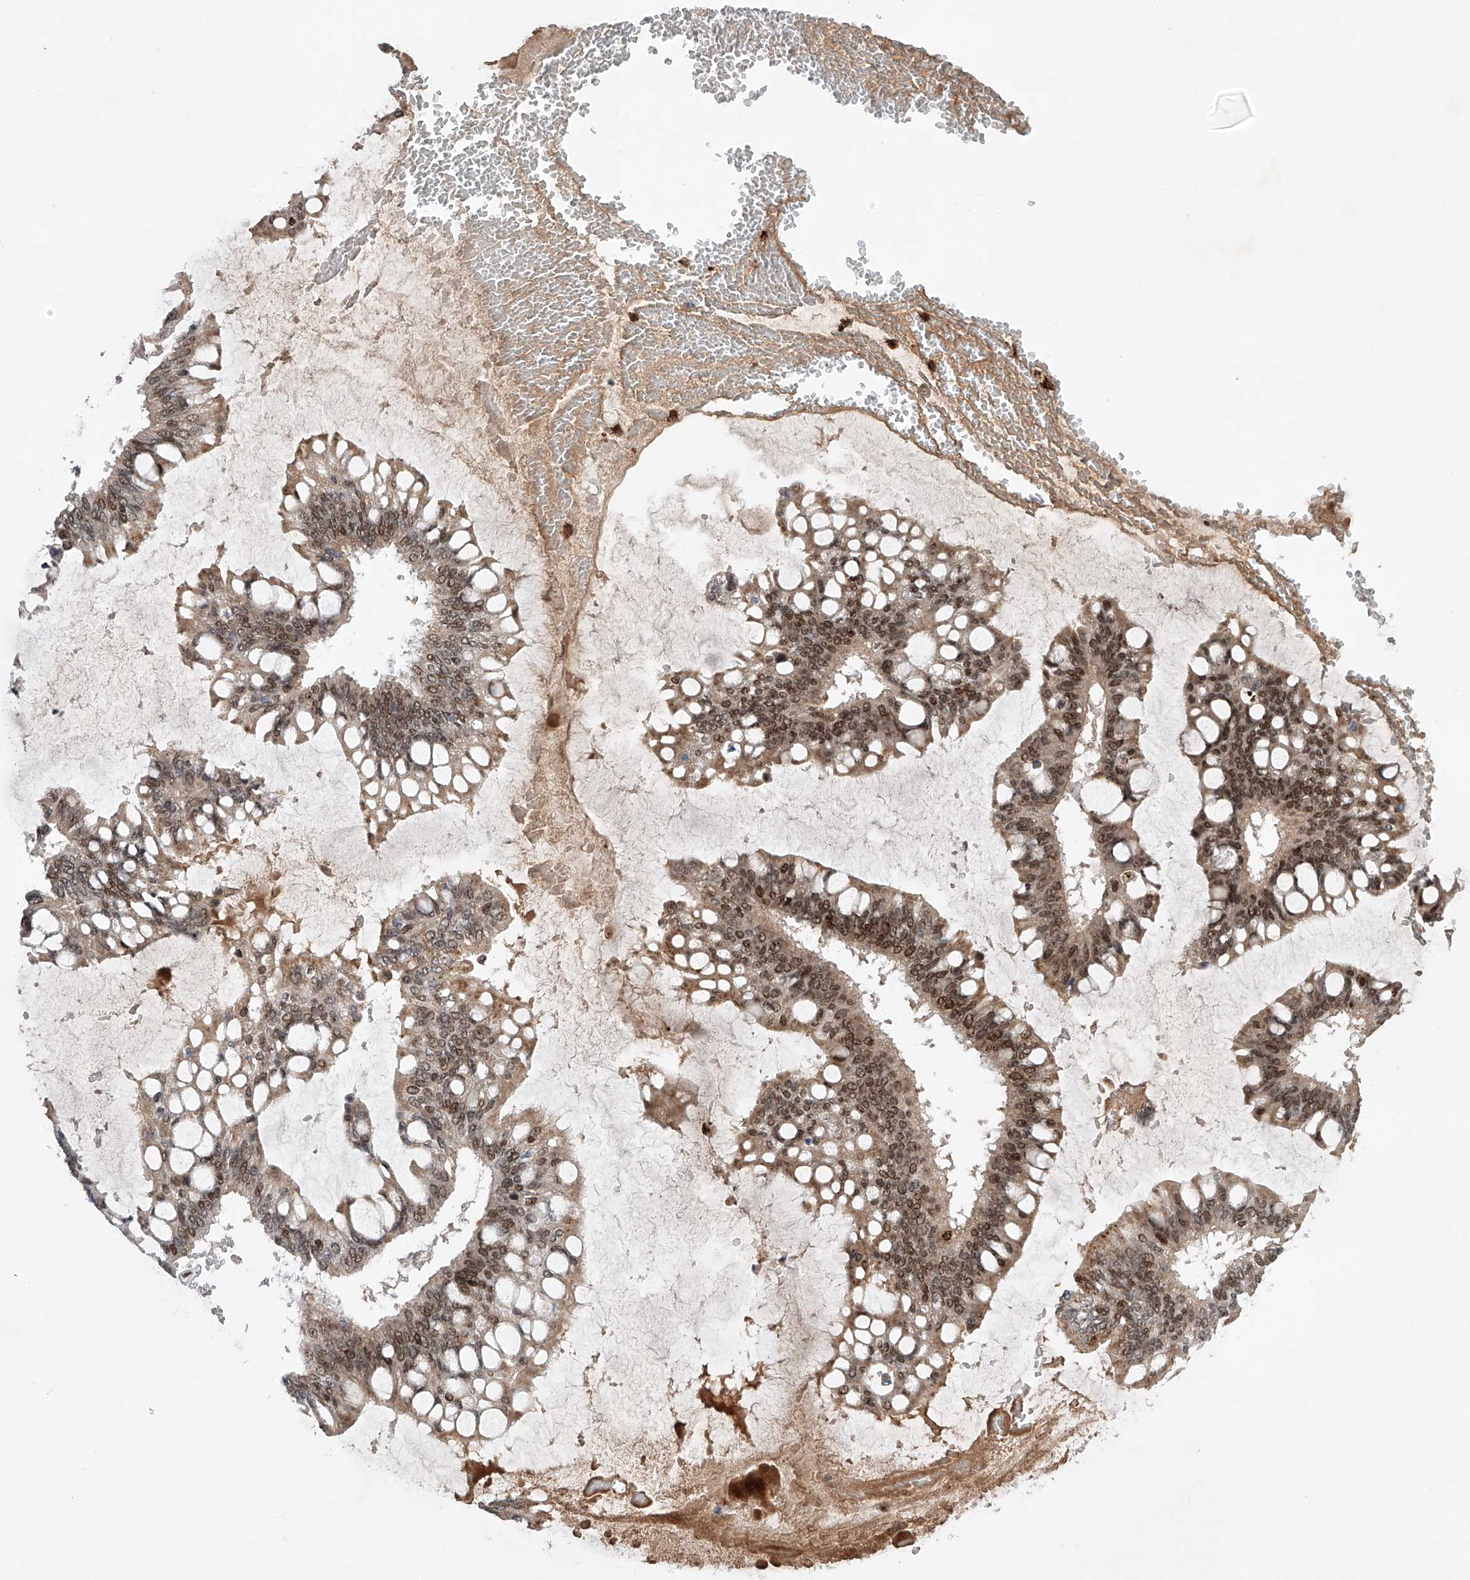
{"staining": {"intensity": "moderate", "quantity": ">75%", "location": "nuclear"}, "tissue": "ovarian cancer", "cell_type": "Tumor cells", "image_type": "cancer", "snomed": [{"axis": "morphology", "description": "Cystadenocarcinoma, mucinous, NOS"}, {"axis": "topography", "description": "Ovary"}], "caption": "Human mucinous cystadenocarcinoma (ovarian) stained with a brown dye exhibits moderate nuclear positive positivity in about >75% of tumor cells.", "gene": "ZNF280D", "patient": {"sex": "female", "age": 73}}